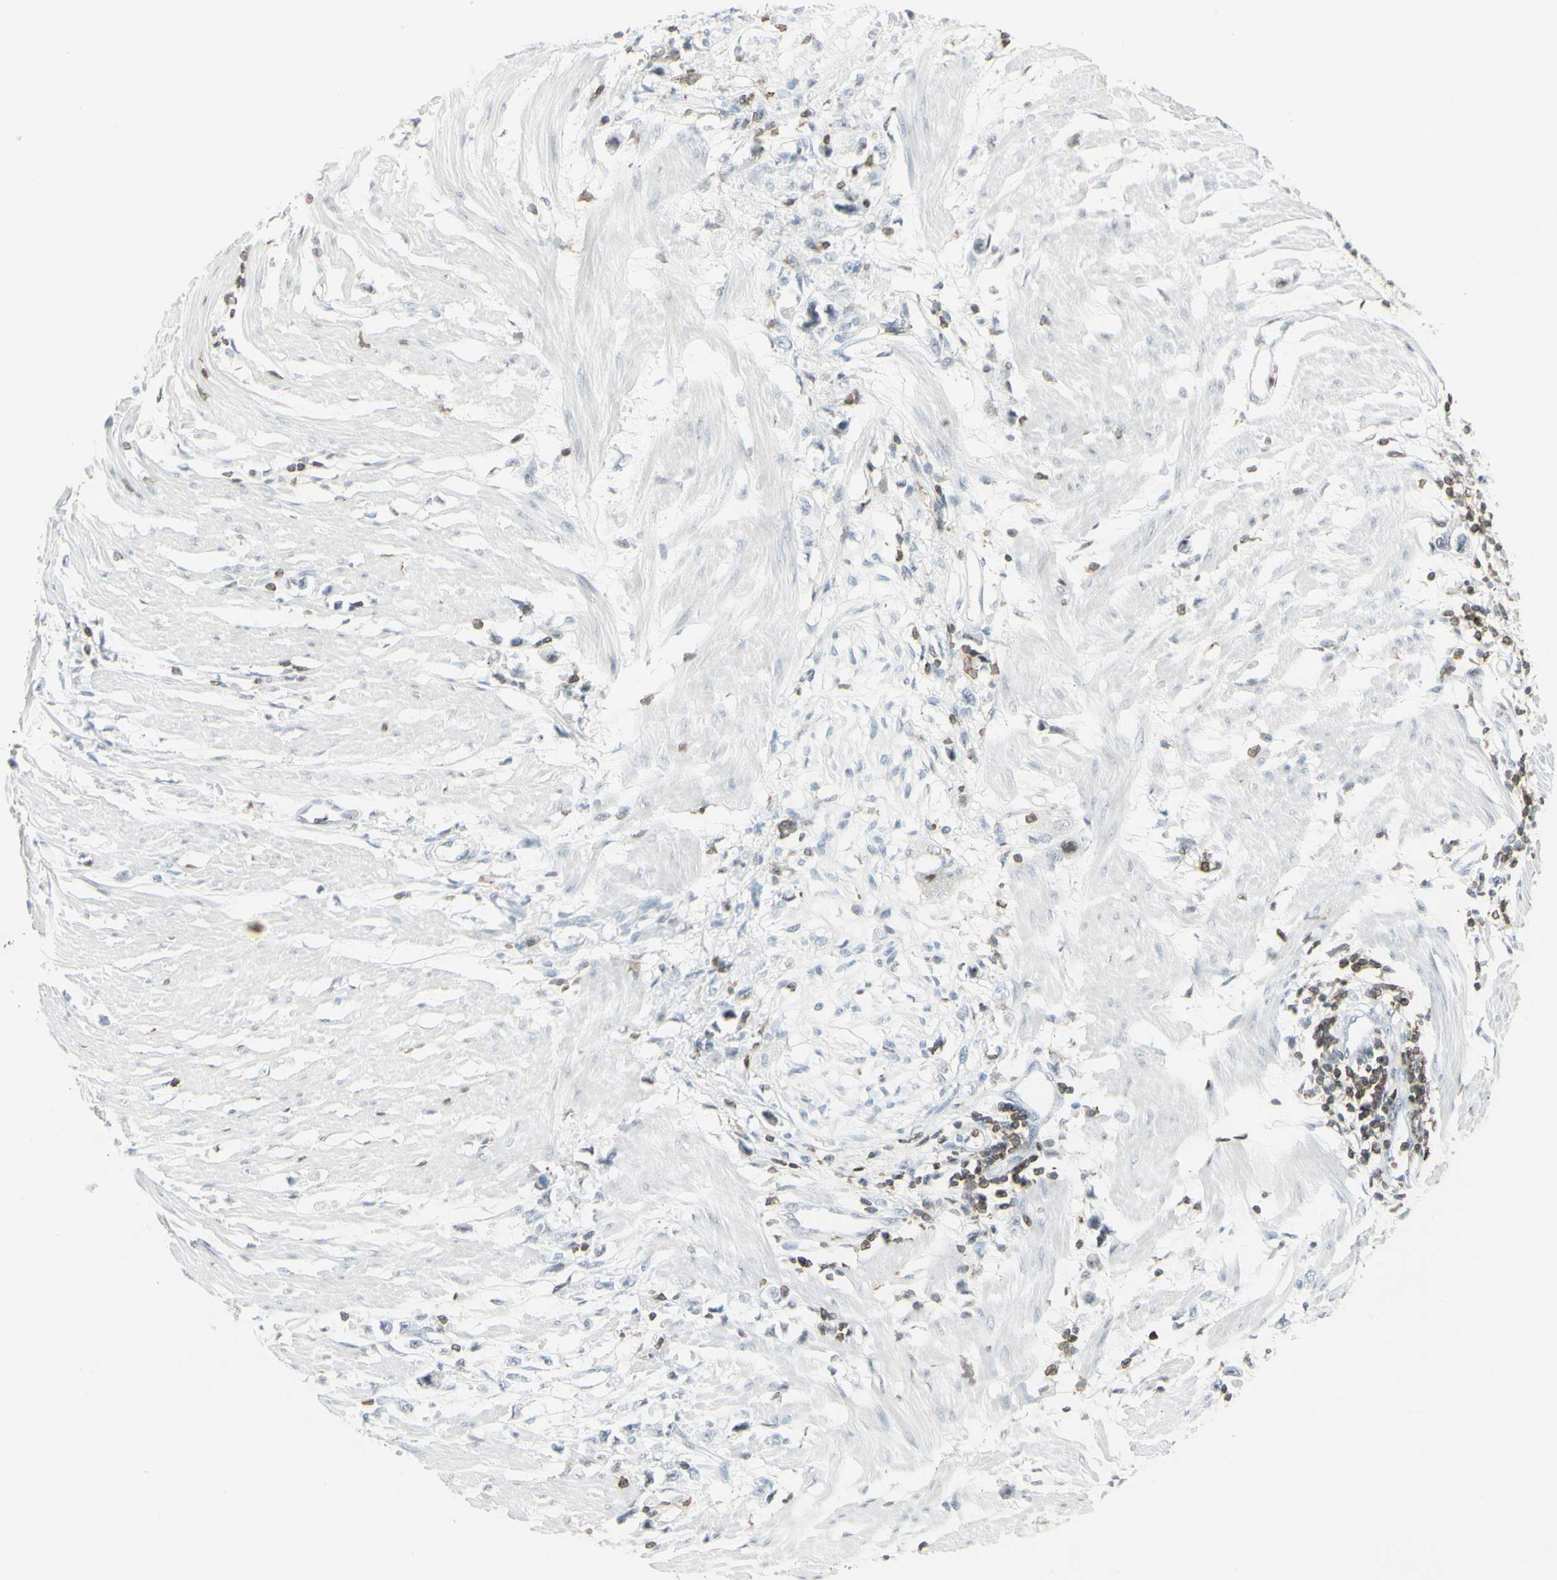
{"staining": {"intensity": "weak", "quantity": "<25%", "location": "cytoplasmic/membranous"}, "tissue": "stomach cancer", "cell_type": "Tumor cells", "image_type": "cancer", "snomed": [{"axis": "morphology", "description": "Adenocarcinoma, NOS"}, {"axis": "topography", "description": "Stomach"}], "caption": "An immunohistochemistry image of stomach cancer (adenocarcinoma) is shown. There is no staining in tumor cells of stomach cancer (adenocarcinoma).", "gene": "NRG1", "patient": {"sex": "female", "age": 59}}